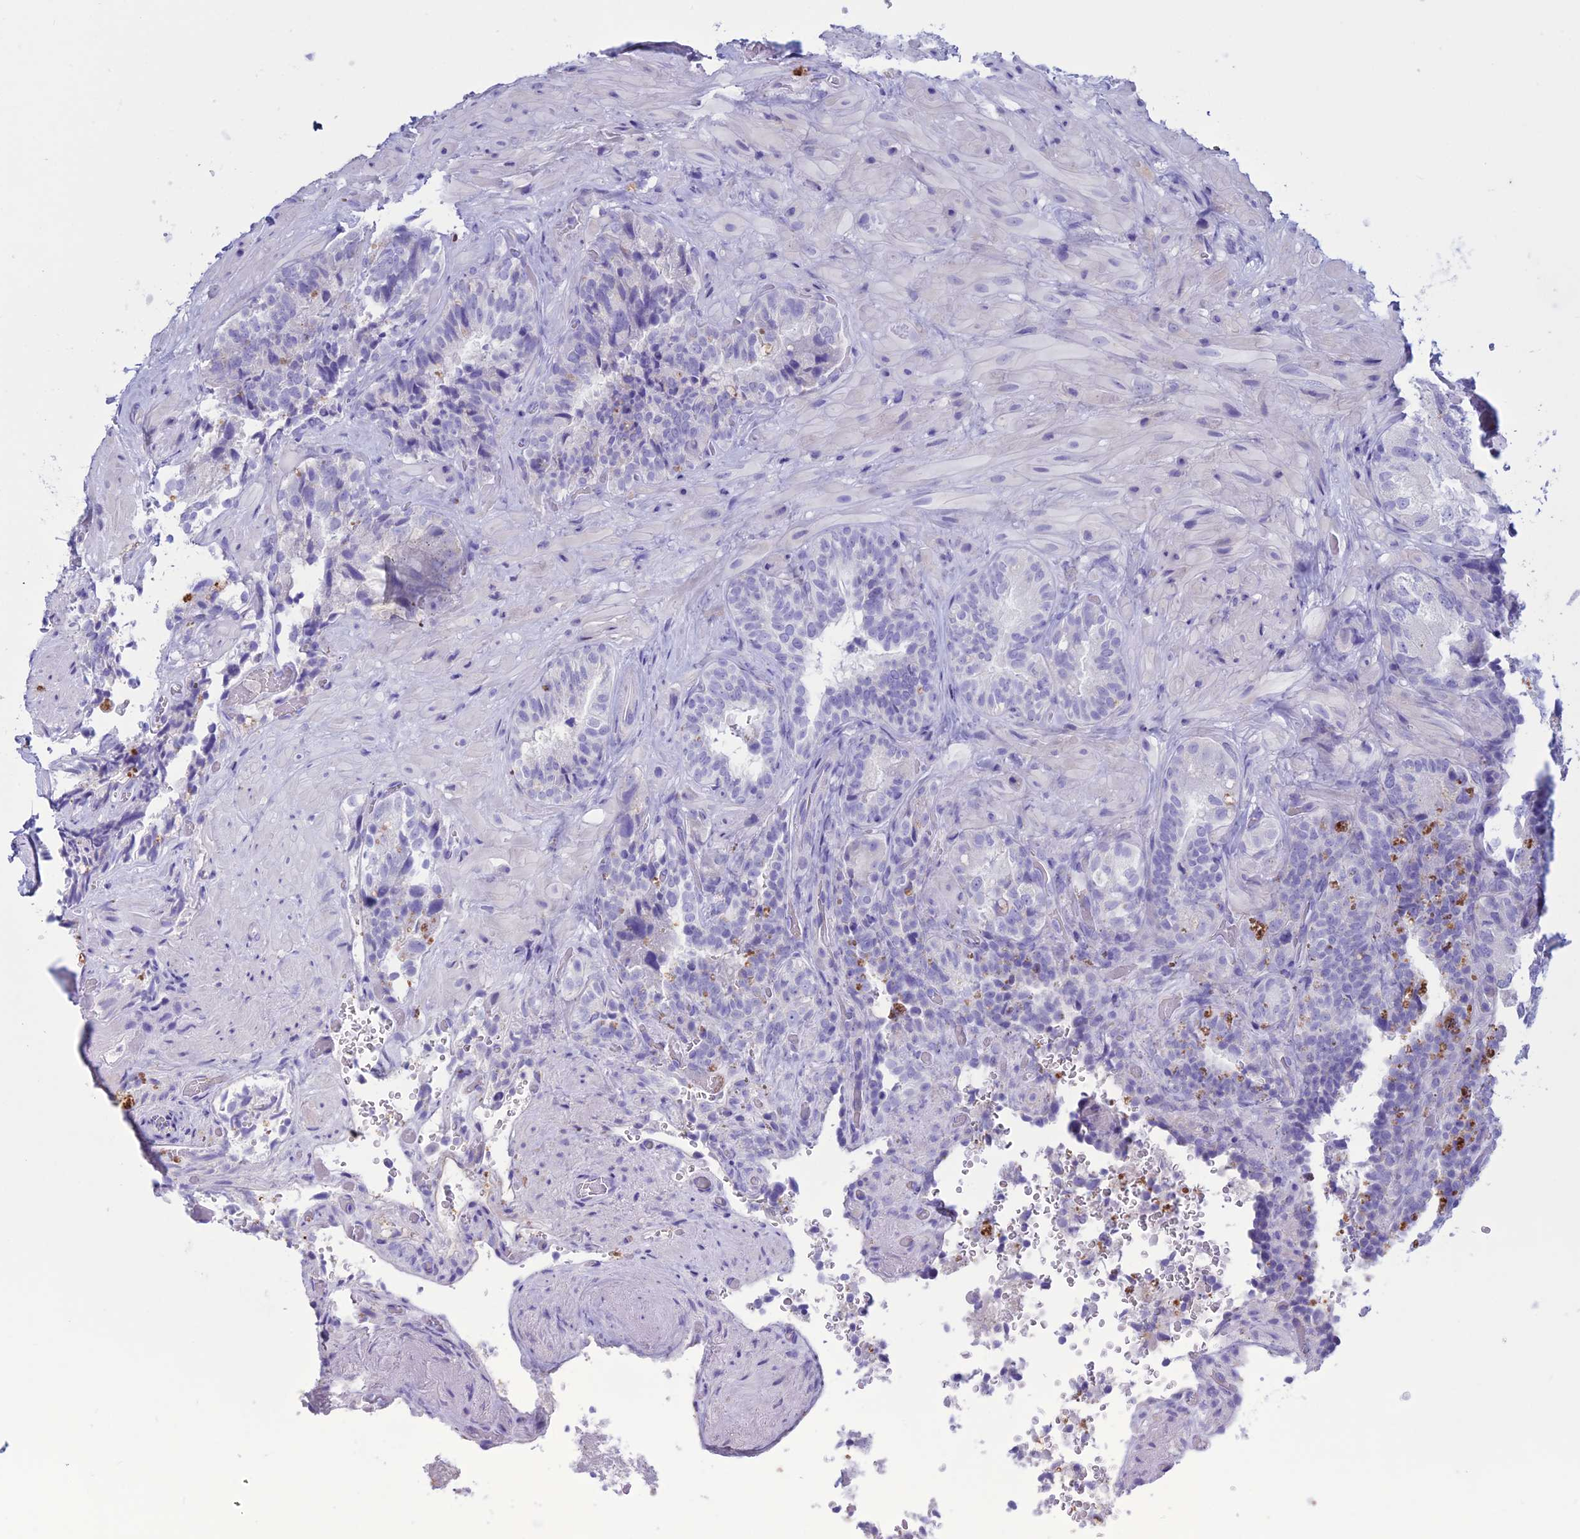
{"staining": {"intensity": "negative", "quantity": "none", "location": "none"}, "tissue": "seminal vesicle", "cell_type": "Glandular cells", "image_type": "normal", "snomed": [{"axis": "morphology", "description": "Normal tissue, NOS"}, {"axis": "topography", "description": "Prostate and seminal vesicle, NOS"}, {"axis": "topography", "description": "Prostate"}, {"axis": "topography", "description": "Seminal veicle"}], "caption": "An image of human seminal vesicle is negative for staining in glandular cells.", "gene": "CLEC2L", "patient": {"sex": "male", "age": 67}}